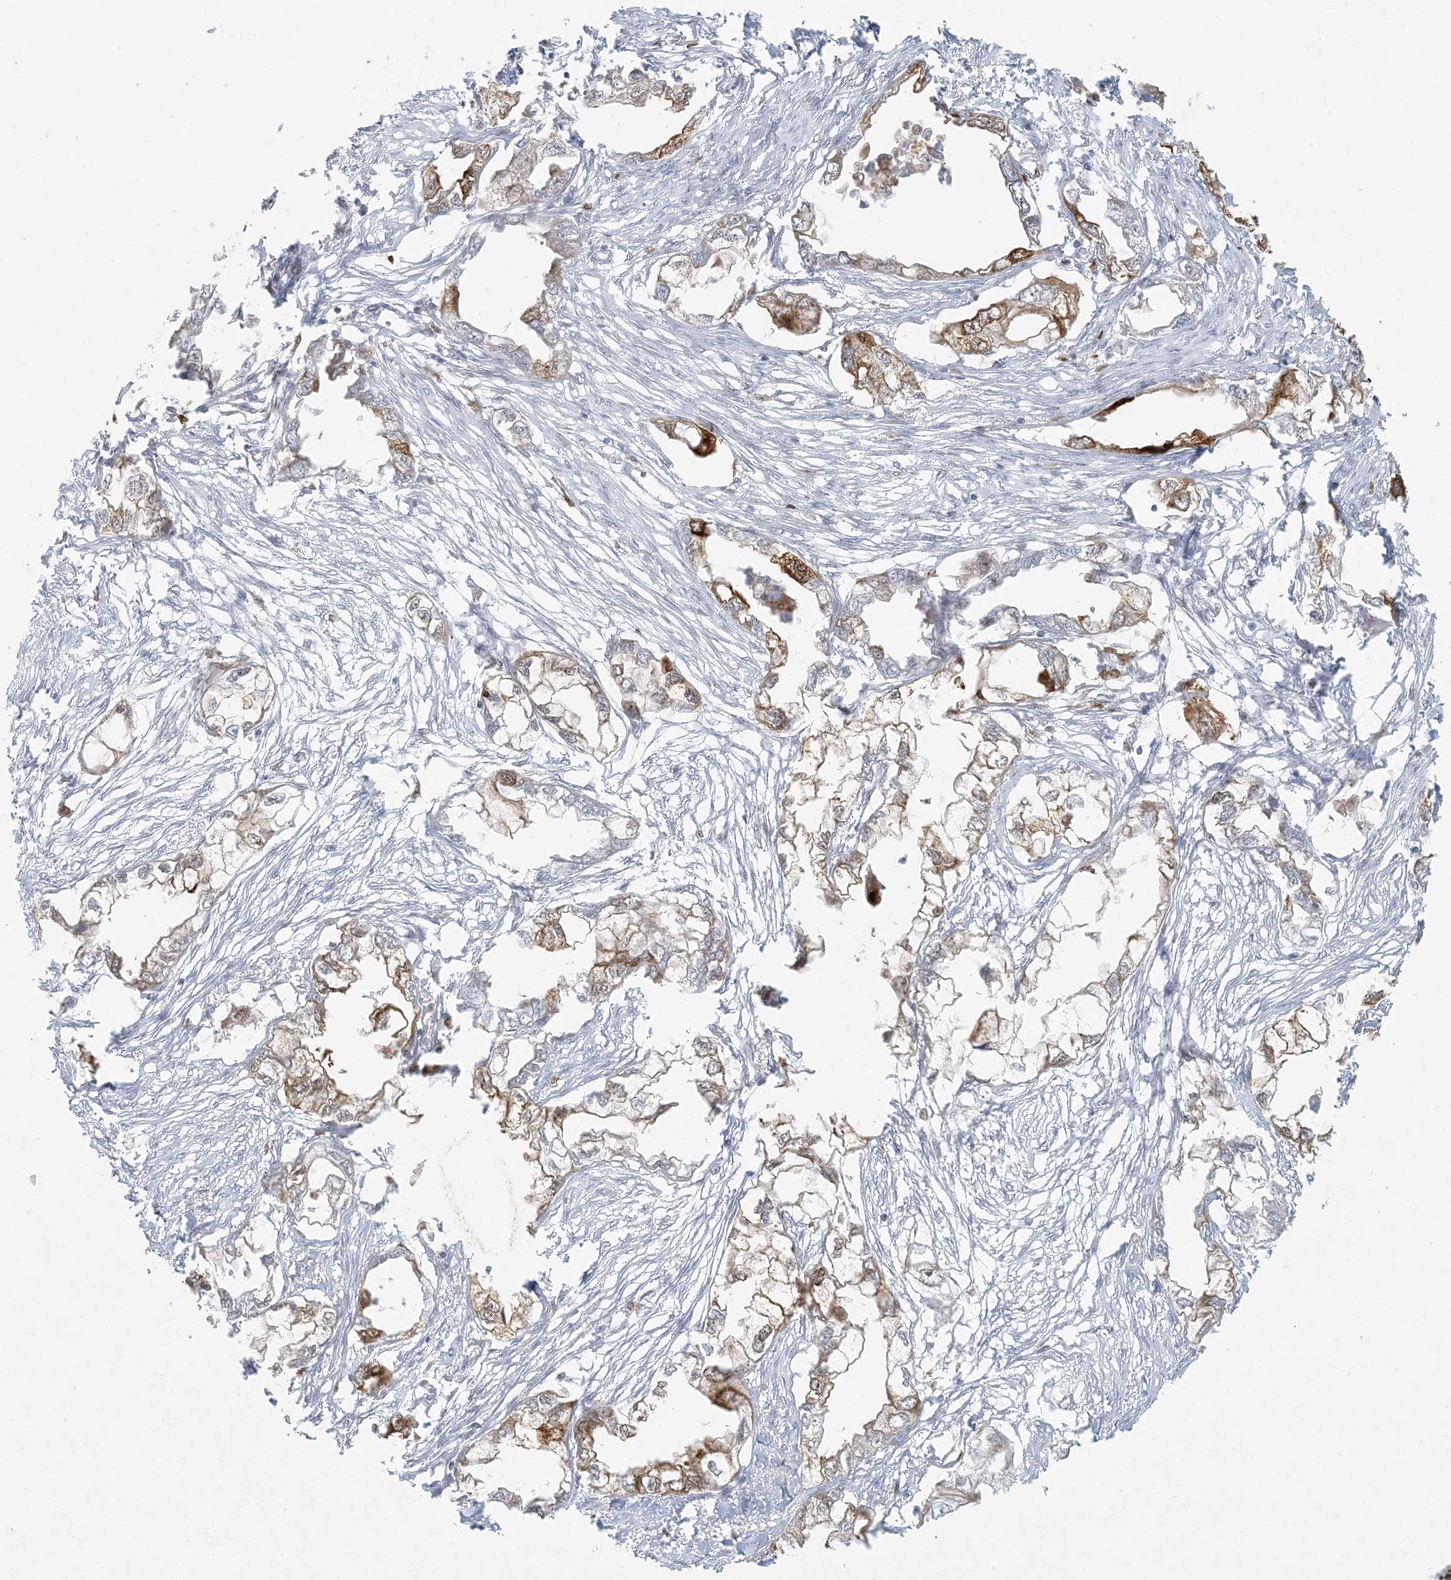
{"staining": {"intensity": "weak", "quantity": "25%-75%", "location": "cytoplasmic/membranous"}, "tissue": "endometrial cancer", "cell_type": "Tumor cells", "image_type": "cancer", "snomed": [{"axis": "morphology", "description": "Adenocarcinoma, NOS"}, {"axis": "morphology", "description": "Adenocarcinoma, metastatic, NOS"}, {"axis": "topography", "description": "Adipose tissue"}, {"axis": "topography", "description": "Endometrium"}], "caption": "Endometrial cancer (metastatic adenocarcinoma) stained for a protein (brown) reveals weak cytoplasmic/membranous positive staining in approximately 25%-75% of tumor cells.", "gene": "BCORL1", "patient": {"sex": "female", "age": 67}}